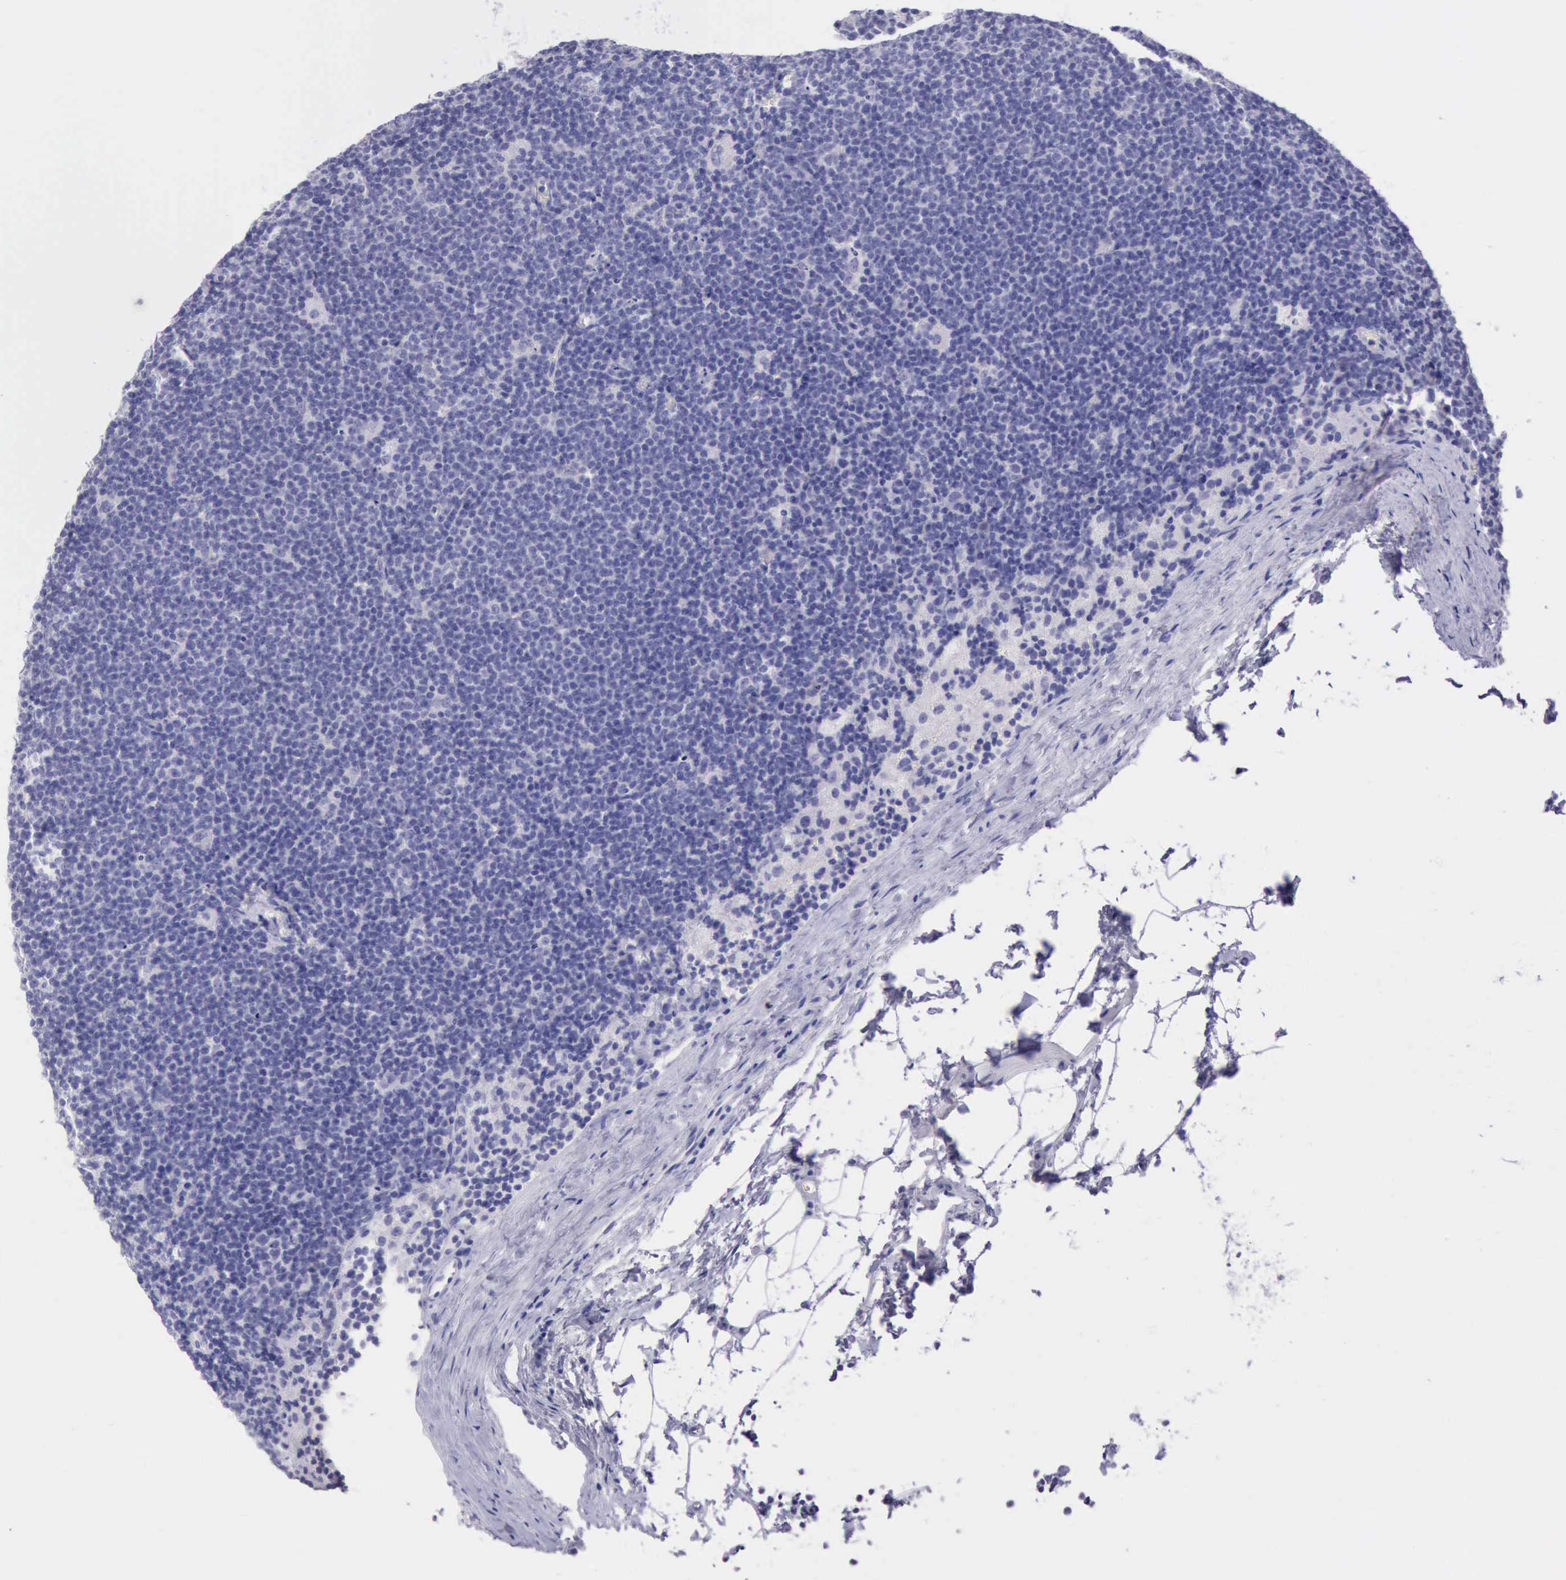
{"staining": {"intensity": "negative", "quantity": "none", "location": "none"}, "tissue": "lymphoma", "cell_type": "Tumor cells", "image_type": "cancer", "snomed": [{"axis": "morphology", "description": "Malignant lymphoma, non-Hodgkin's type, Low grade"}, {"axis": "topography", "description": "Lymph node"}], "caption": "The immunohistochemistry (IHC) image has no significant staining in tumor cells of lymphoma tissue.", "gene": "LRFN5", "patient": {"sex": "male", "age": 65}}